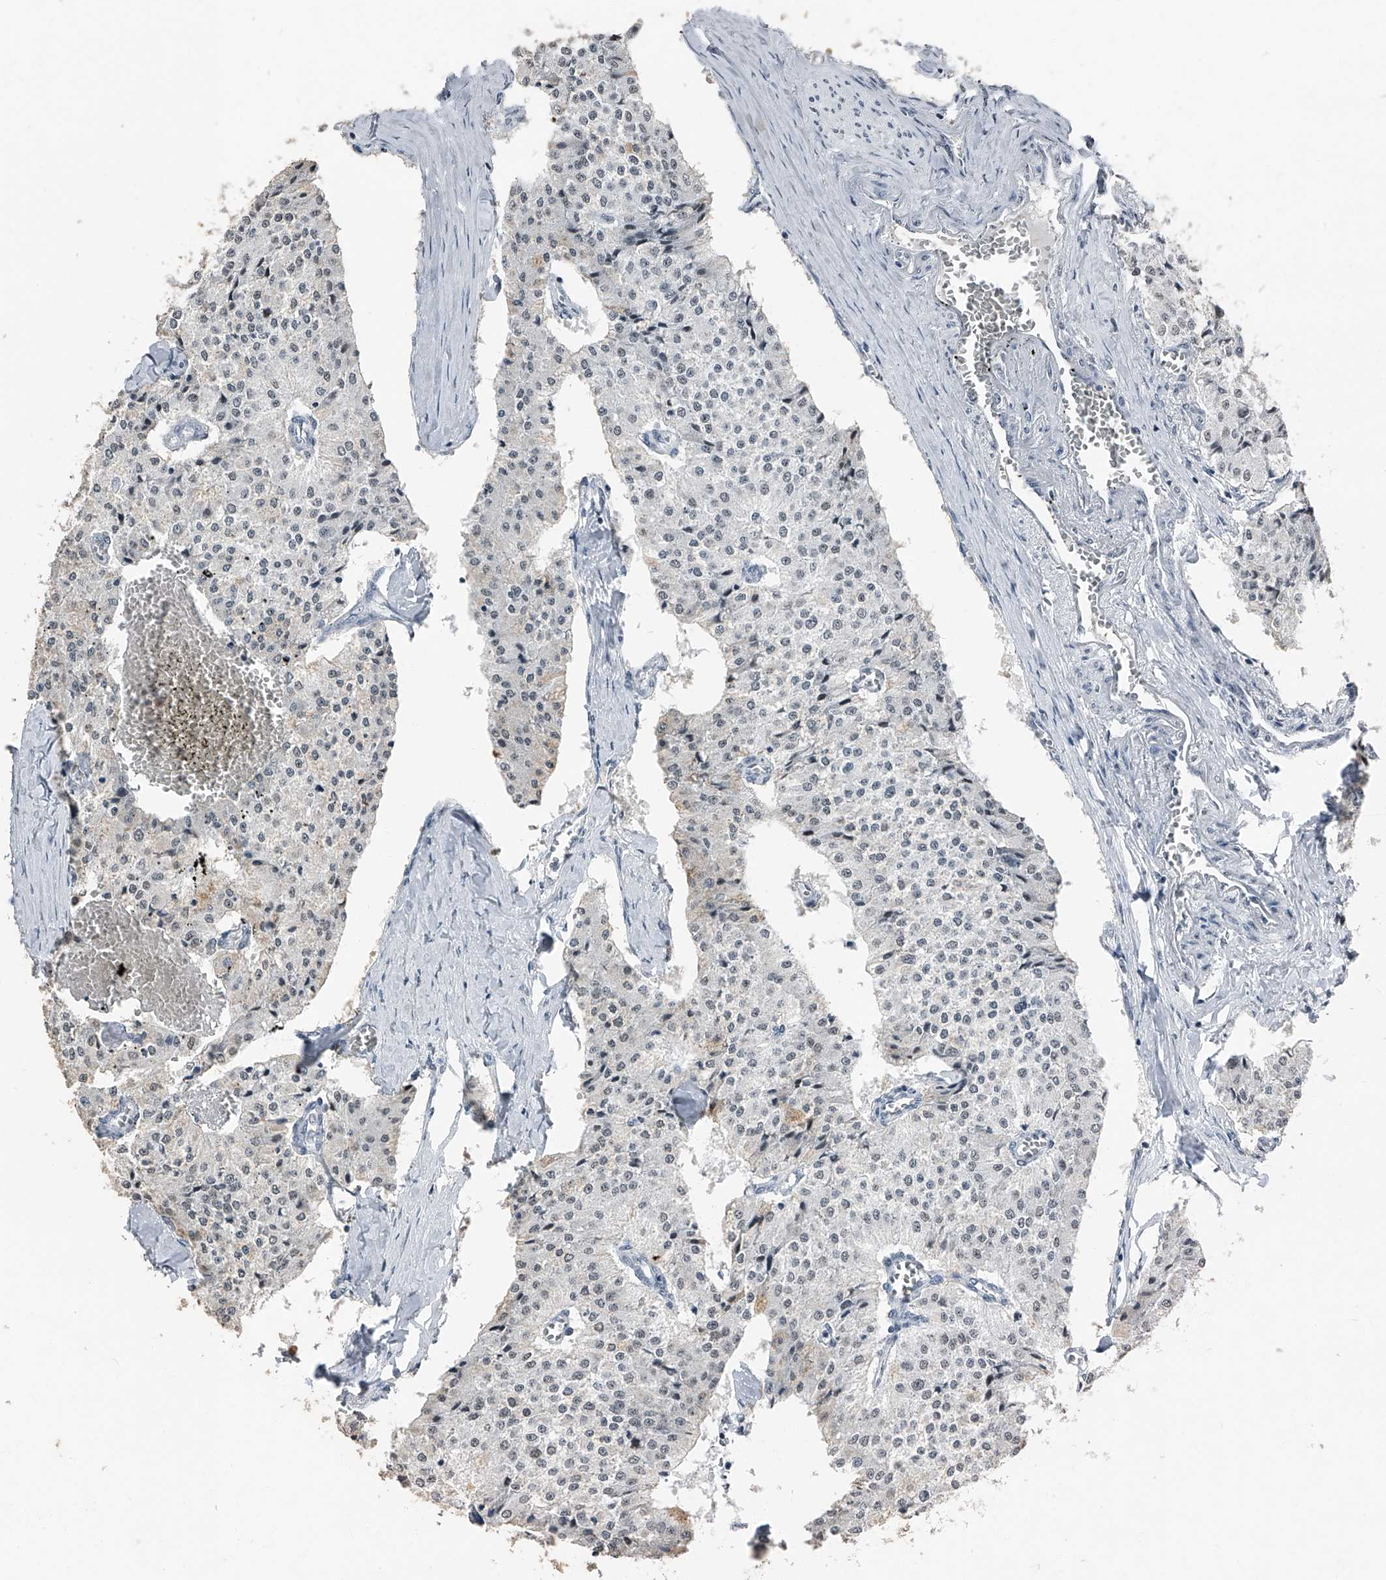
{"staining": {"intensity": "weak", "quantity": "<25%", "location": "cytoplasmic/membranous,nuclear"}, "tissue": "carcinoid", "cell_type": "Tumor cells", "image_type": "cancer", "snomed": [{"axis": "morphology", "description": "Carcinoid, malignant, NOS"}, {"axis": "topography", "description": "Colon"}], "caption": "Immunohistochemistry (IHC) of carcinoid displays no positivity in tumor cells. (DAB (3,3'-diaminobenzidine) IHC, high magnification).", "gene": "TCOF1", "patient": {"sex": "female", "age": 52}}